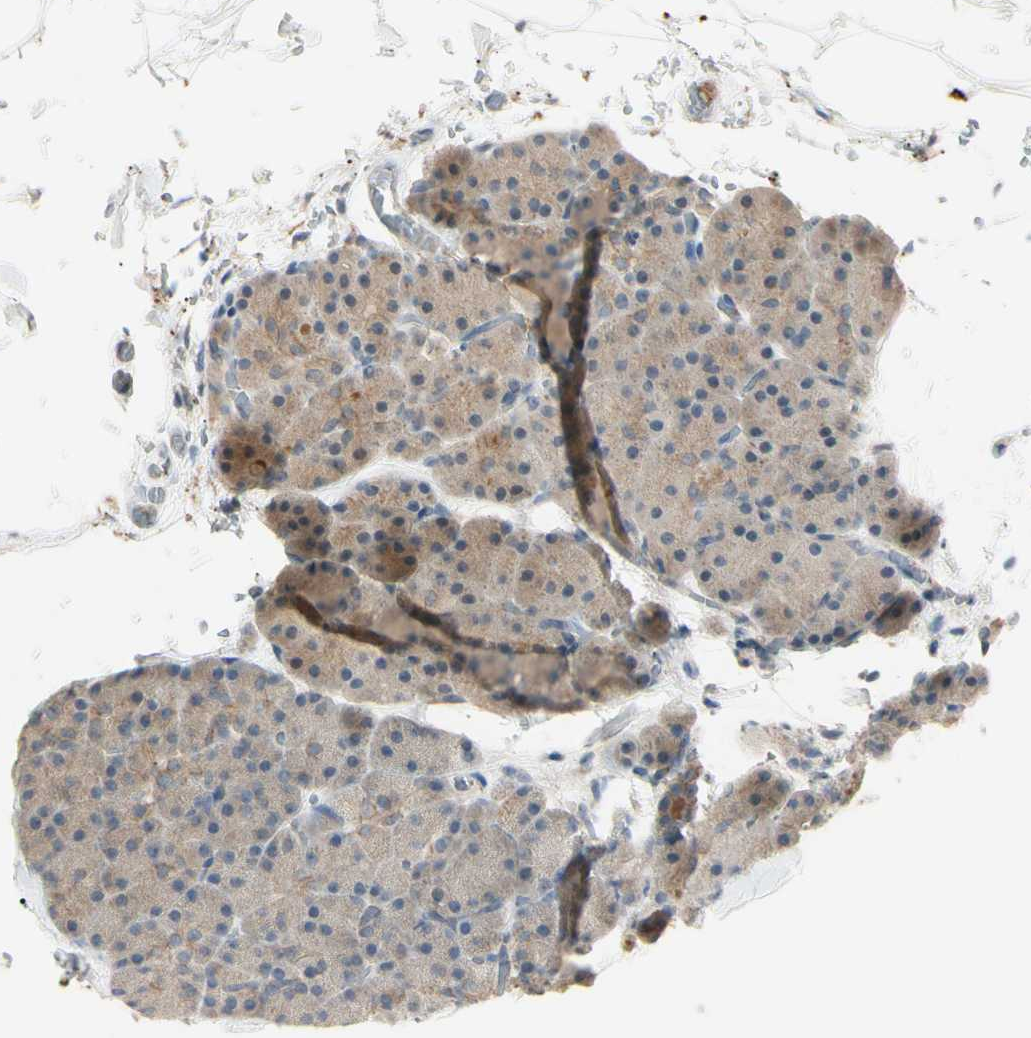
{"staining": {"intensity": "weak", "quantity": ">75%", "location": "cytoplasmic/membranous"}, "tissue": "pancreas", "cell_type": "Exocrine glandular cells", "image_type": "normal", "snomed": [{"axis": "morphology", "description": "Normal tissue, NOS"}, {"axis": "topography", "description": "Pancreas"}], "caption": "A brown stain shows weak cytoplasmic/membranous expression of a protein in exocrine glandular cells of unremarkable pancreas. The staining was performed using DAB, with brown indicating positive protein expression. Nuclei are stained blue with hematoxylin.", "gene": "F2R", "patient": {"sex": "female", "age": 35}}